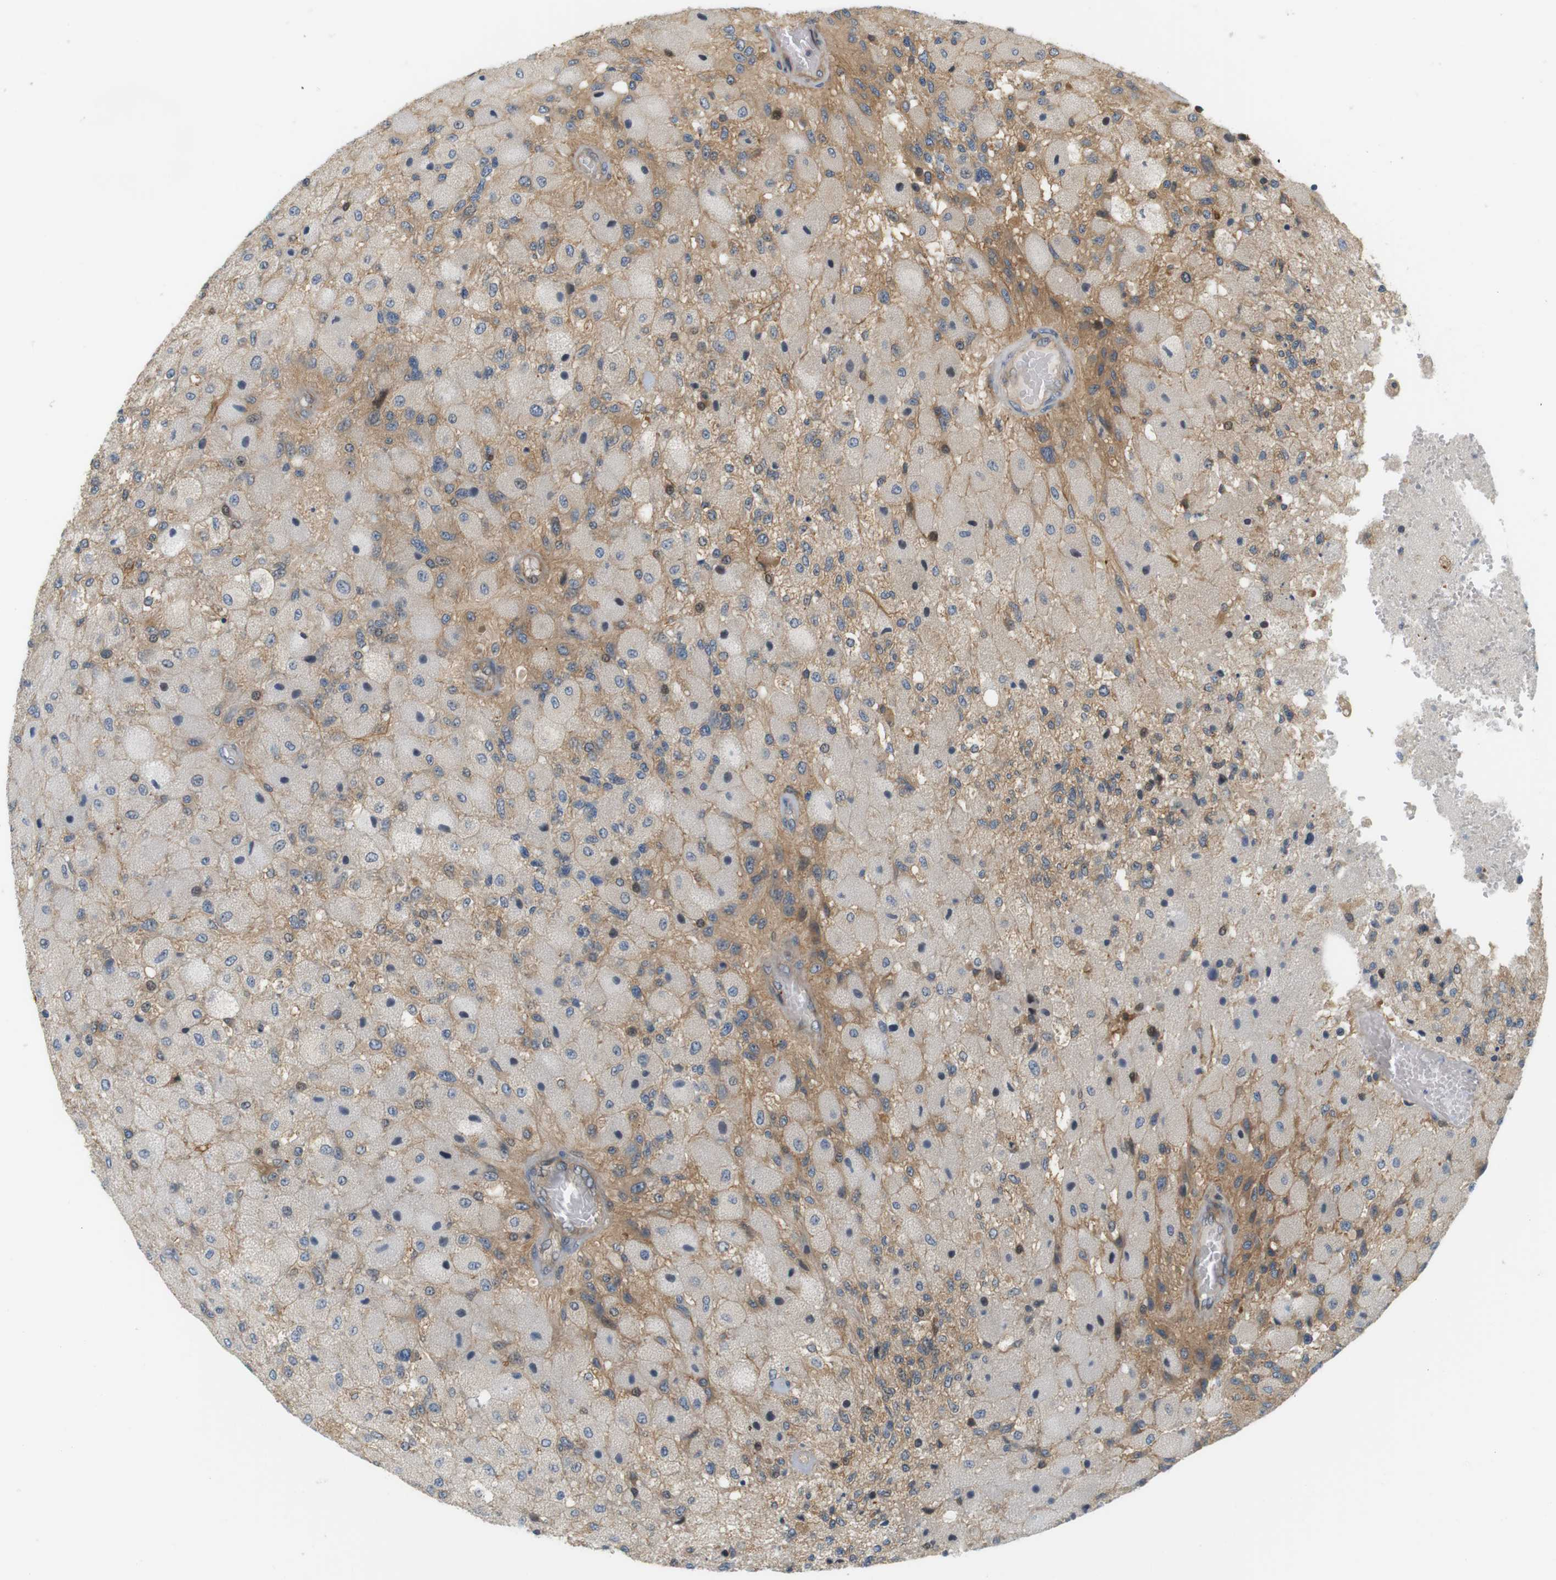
{"staining": {"intensity": "moderate", "quantity": "<25%", "location": "cytoplasmic/membranous"}, "tissue": "glioma", "cell_type": "Tumor cells", "image_type": "cancer", "snomed": [{"axis": "morphology", "description": "Normal tissue, NOS"}, {"axis": "morphology", "description": "Glioma, malignant, High grade"}, {"axis": "topography", "description": "Cerebral cortex"}], "caption": "Glioma stained with a brown dye displays moderate cytoplasmic/membranous positive staining in approximately <25% of tumor cells.", "gene": "SH3GLB1", "patient": {"sex": "male", "age": 77}}